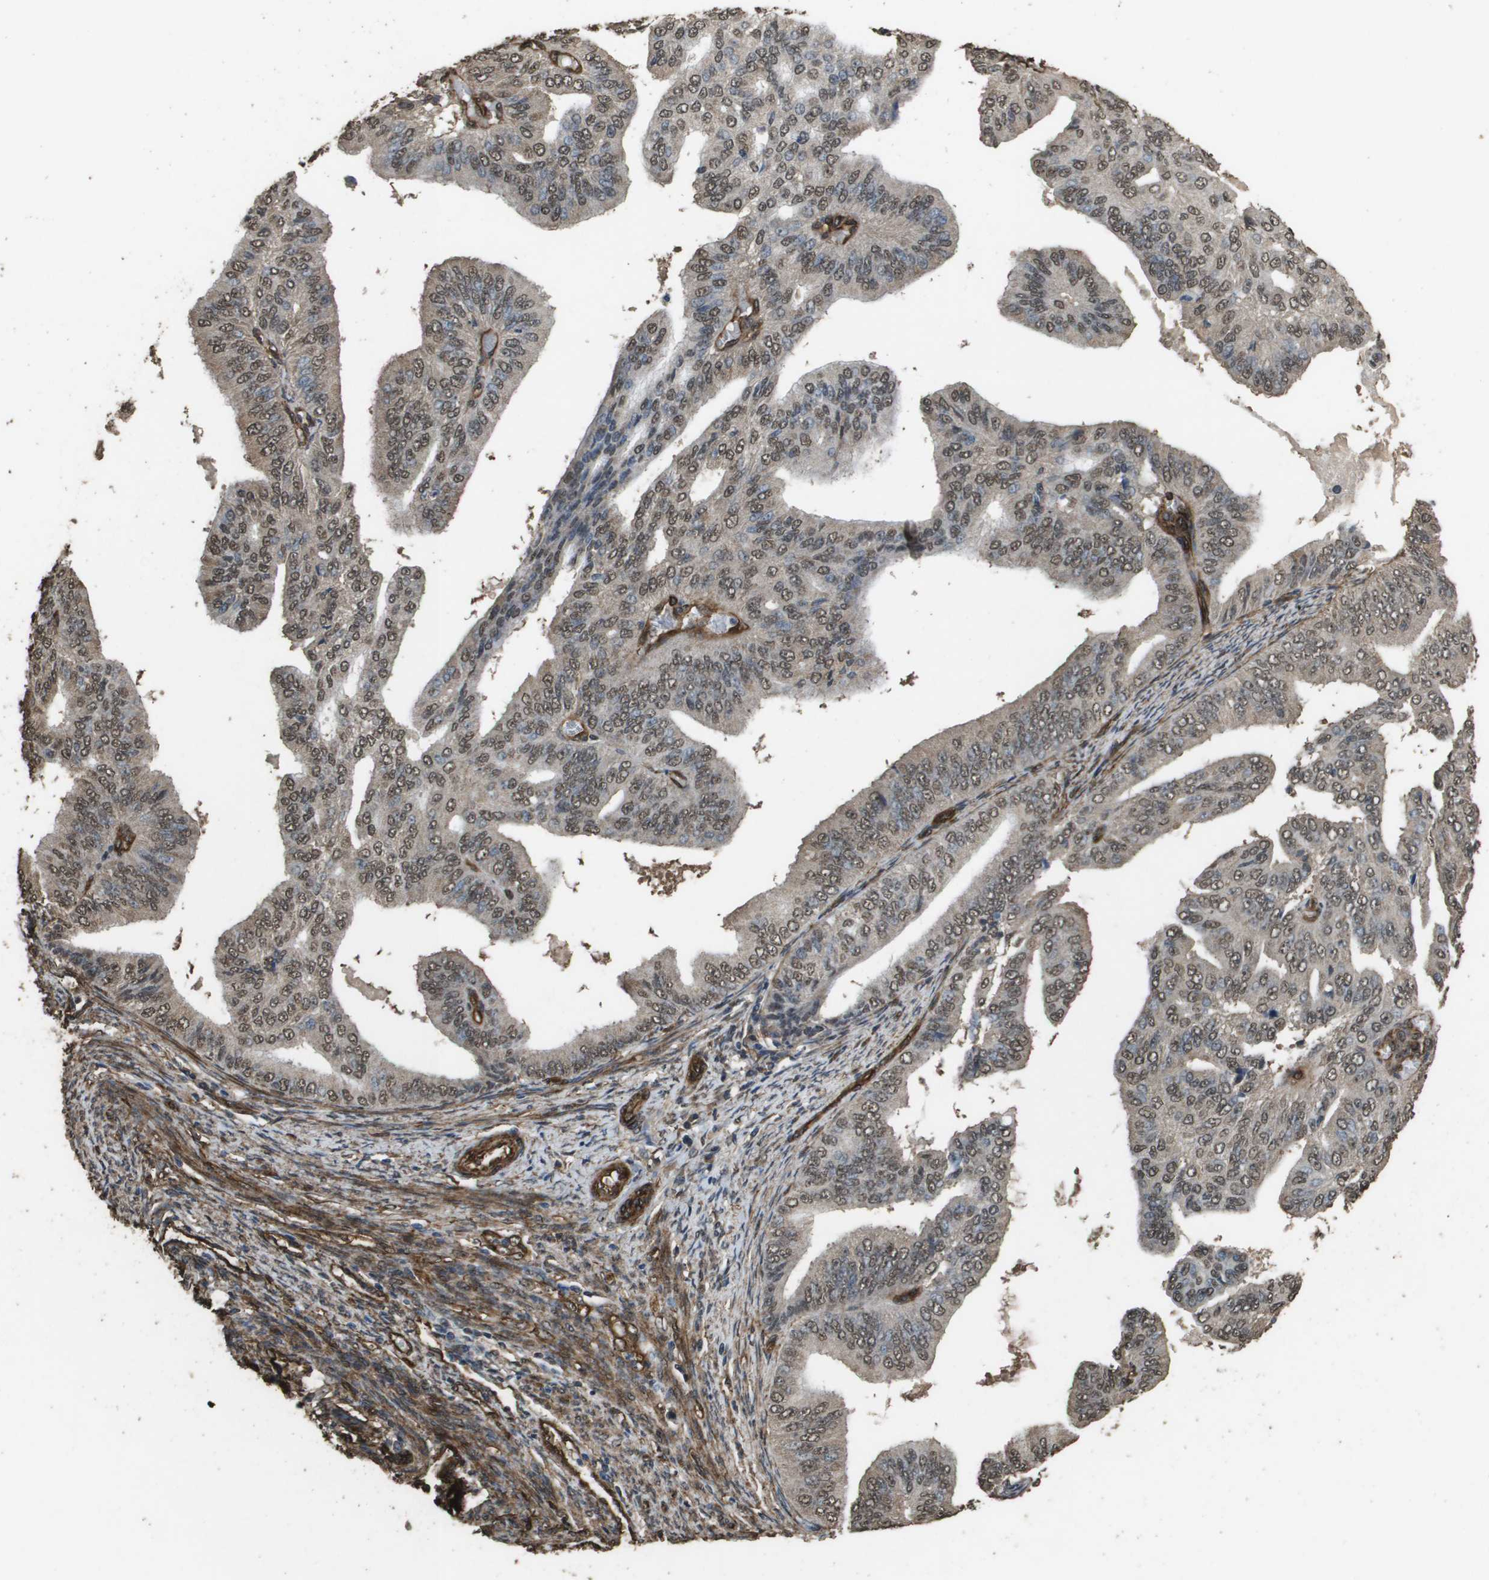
{"staining": {"intensity": "moderate", "quantity": ">75%", "location": "cytoplasmic/membranous,nuclear"}, "tissue": "endometrial cancer", "cell_type": "Tumor cells", "image_type": "cancer", "snomed": [{"axis": "morphology", "description": "Adenocarcinoma, NOS"}, {"axis": "topography", "description": "Endometrium"}], "caption": "IHC image of neoplastic tissue: human adenocarcinoma (endometrial) stained using immunohistochemistry reveals medium levels of moderate protein expression localized specifically in the cytoplasmic/membranous and nuclear of tumor cells, appearing as a cytoplasmic/membranous and nuclear brown color.", "gene": "AAMP", "patient": {"sex": "female", "age": 58}}